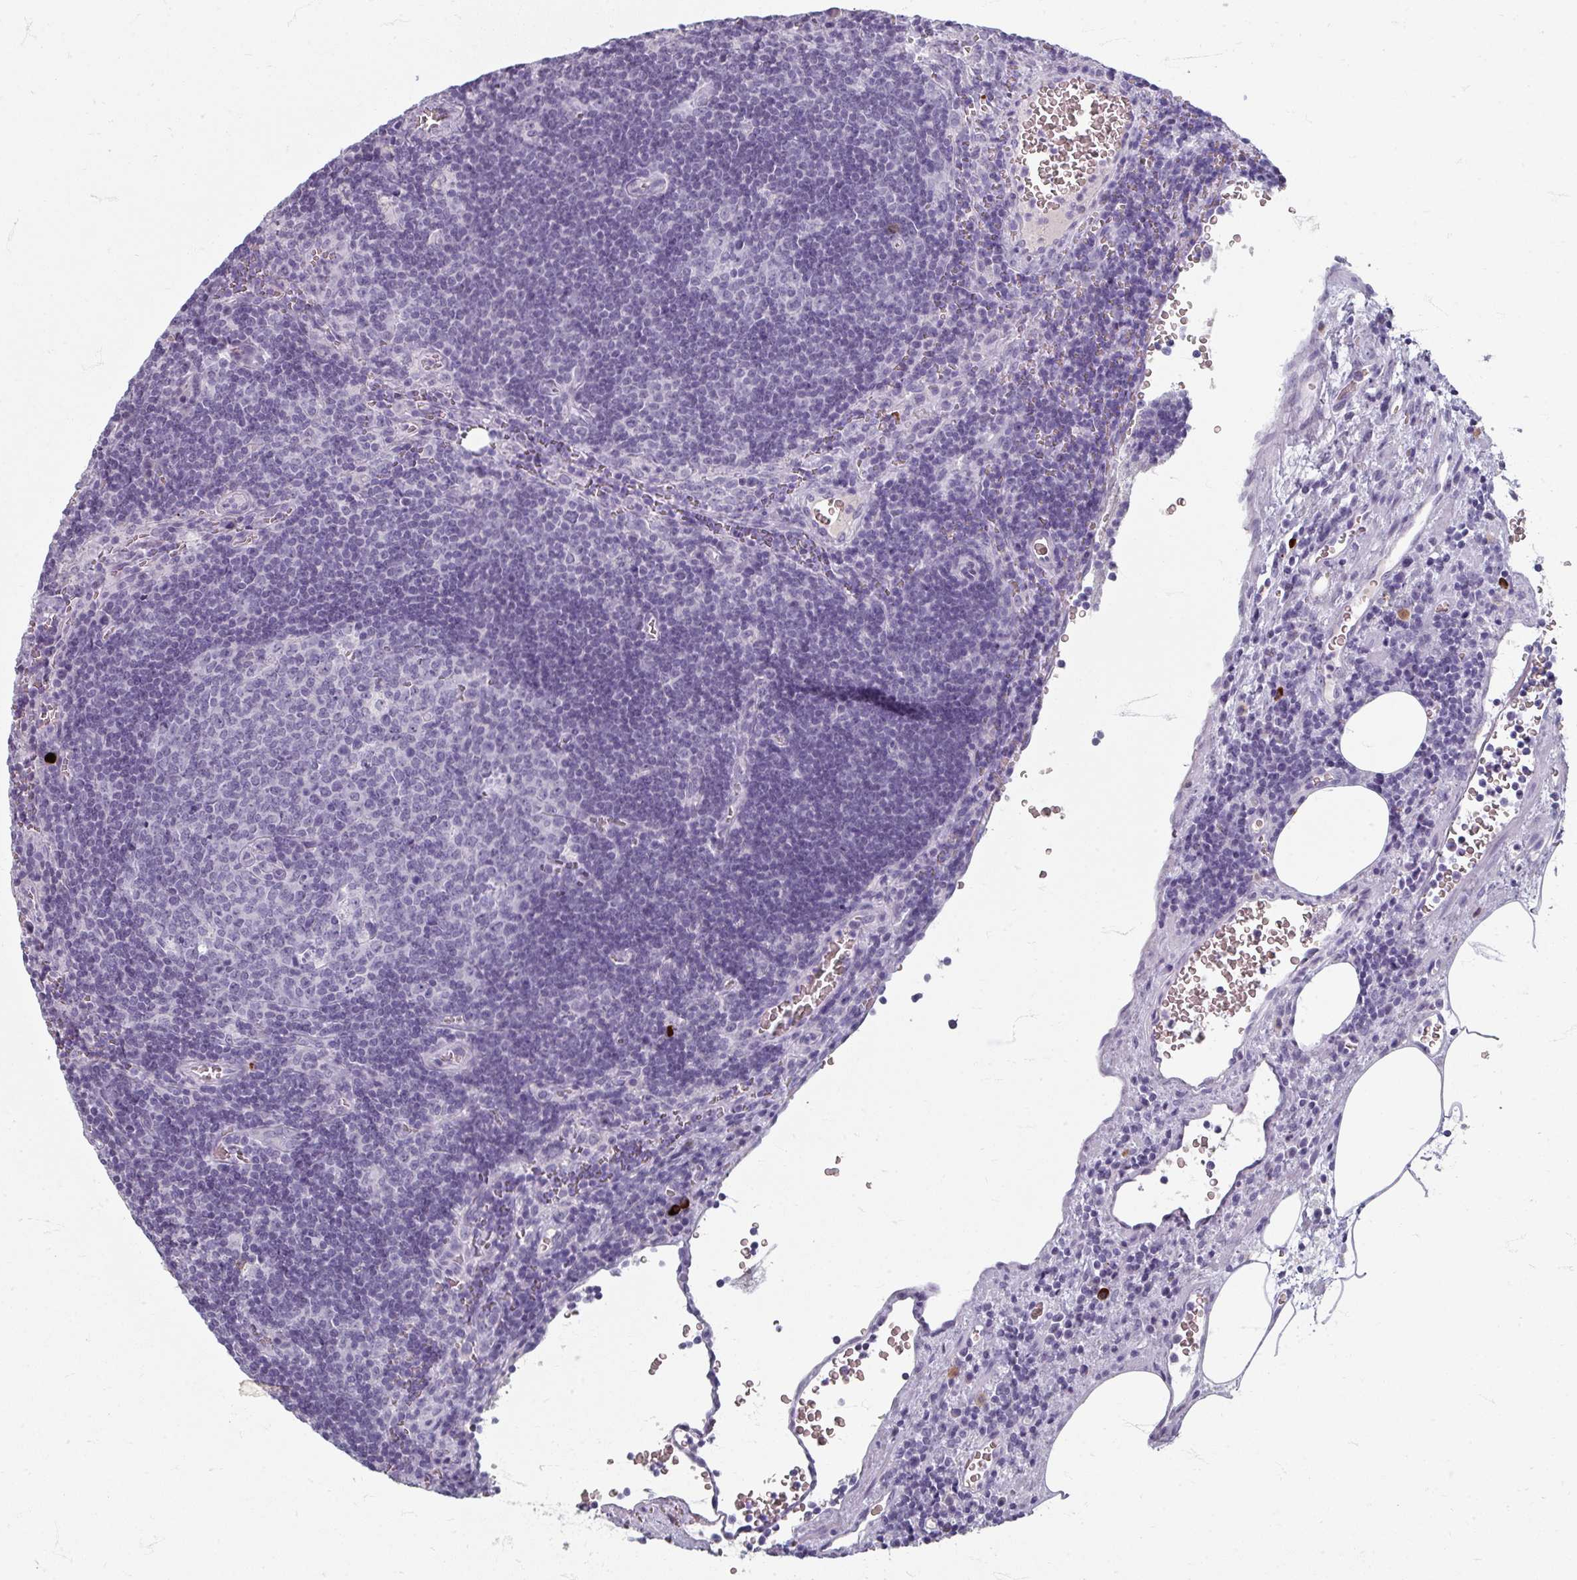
{"staining": {"intensity": "negative", "quantity": "none", "location": "none"}, "tissue": "lymph node", "cell_type": "Germinal center cells", "image_type": "normal", "snomed": [{"axis": "morphology", "description": "Normal tissue, NOS"}, {"axis": "topography", "description": "Lymph node"}], "caption": "Immunohistochemical staining of benign human lymph node exhibits no significant staining in germinal center cells.", "gene": "ZNF878", "patient": {"sex": "male", "age": 50}}